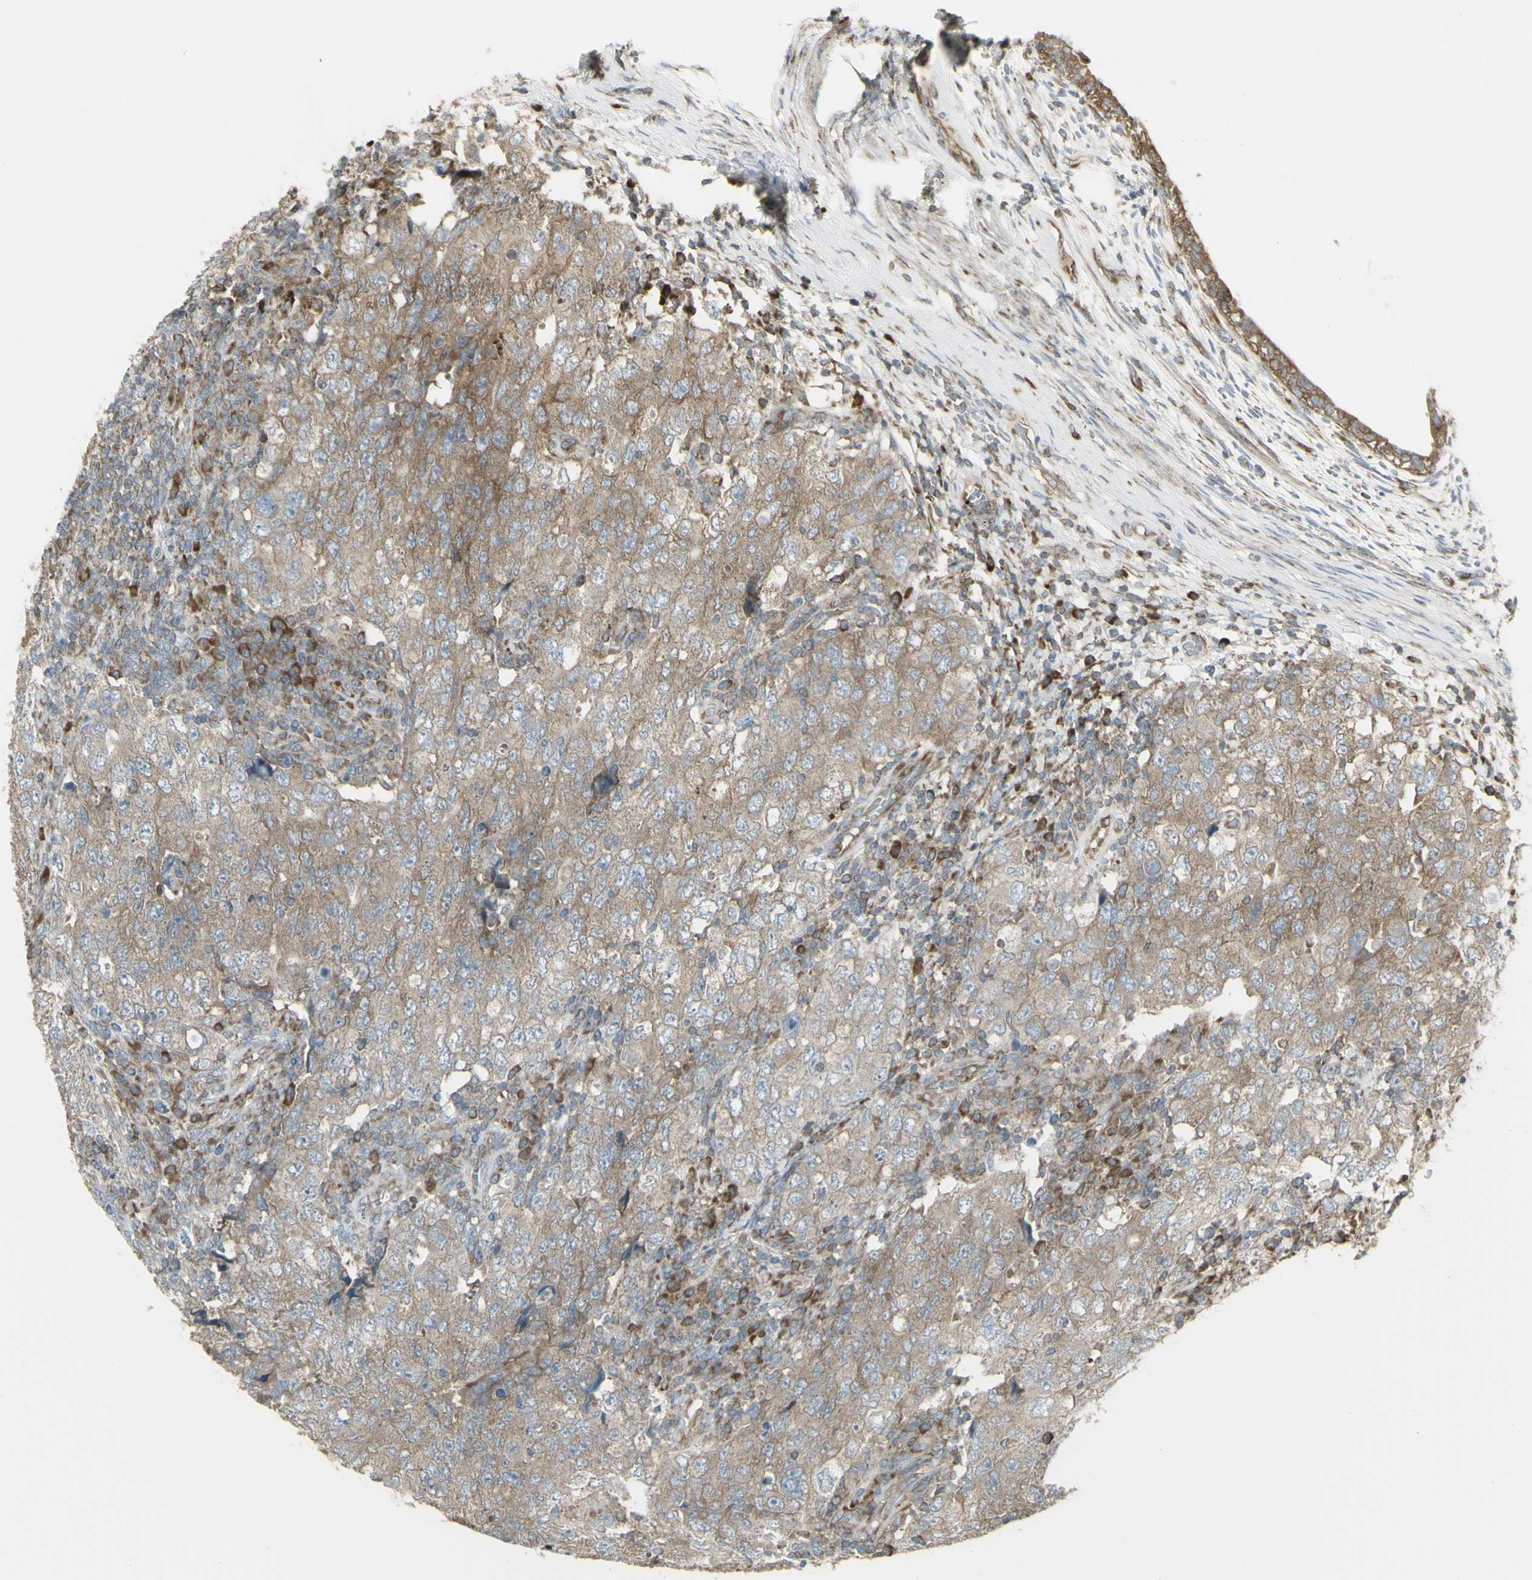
{"staining": {"intensity": "weak", "quantity": ">75%", "location": "cytoplasmic/membranous"}, "tissue": "testis cancer", "cell_type": "Tumor cells", "image_type": "cancer", "snomed": [{"axis": "morphology", "description": "Carcinoma, Embryonal, NOS"}, {"axis": "topography", "description": "Testis"}], "caption": "Brown immunohistochemical staining in human testis embryonal carcinoma exhibits weak cytoplasmic/membranous staining in about >75% of tumor cells.", "gene": "FKBP3", "patient": {"sex": "male", "age": 26}}